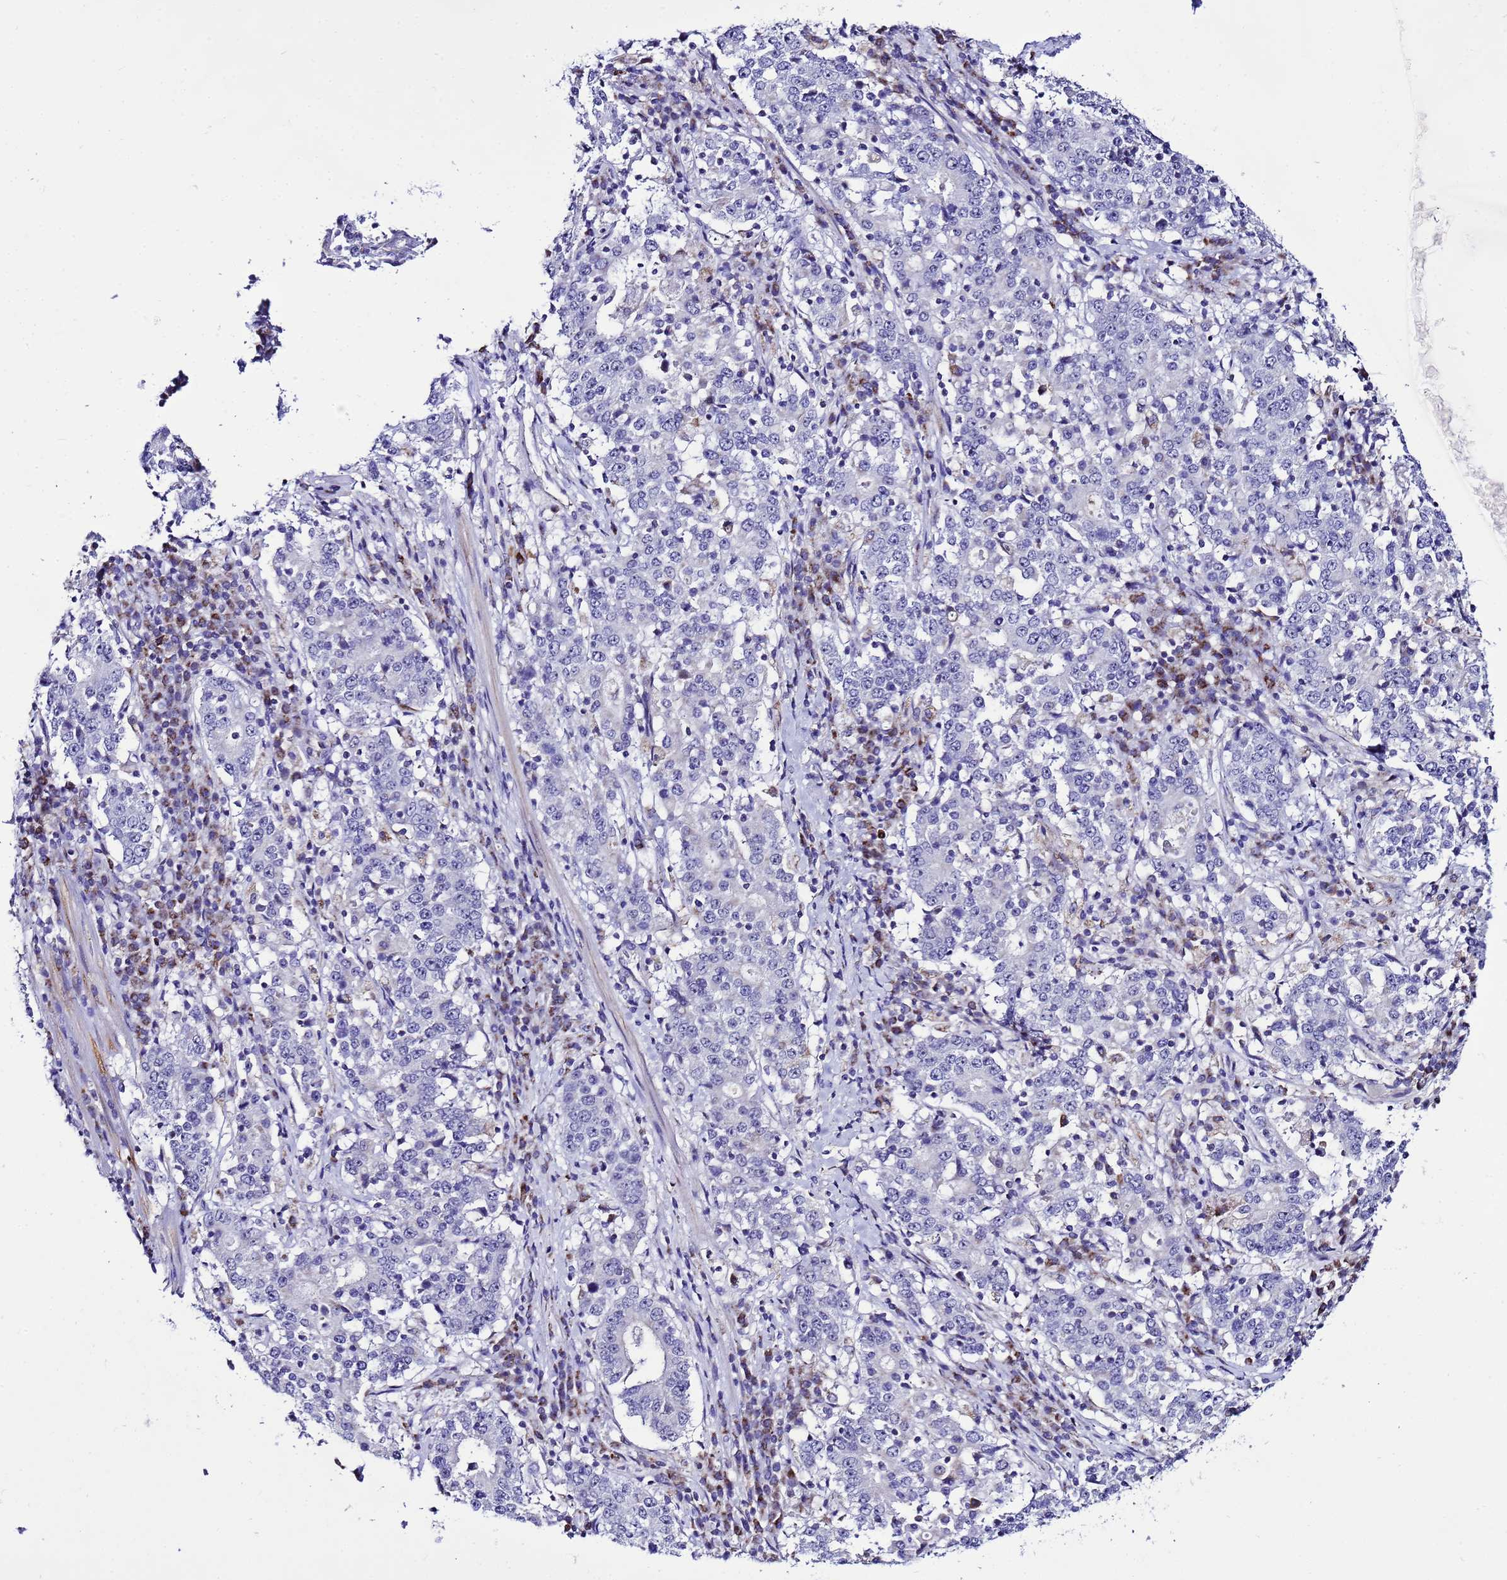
{"staining": {"intensity": "negative", "quantity": "none", "location": "none"}, "tissue": "stomach cancer", "cell_type": "Tumor cells", "image_type": "cancer", "snomed": [{"axis": "morphology", "description": "Adenocarcinoma, NOS"}, {"axis": "topography", "description": "Stomach"}], "caption": "DAB immunohistochemical staining of human stomach adenocarcinoma displays no significant expression in tumor cells.", "gene": "DPH6", "patient": {"sex": "male", "age": 59}}